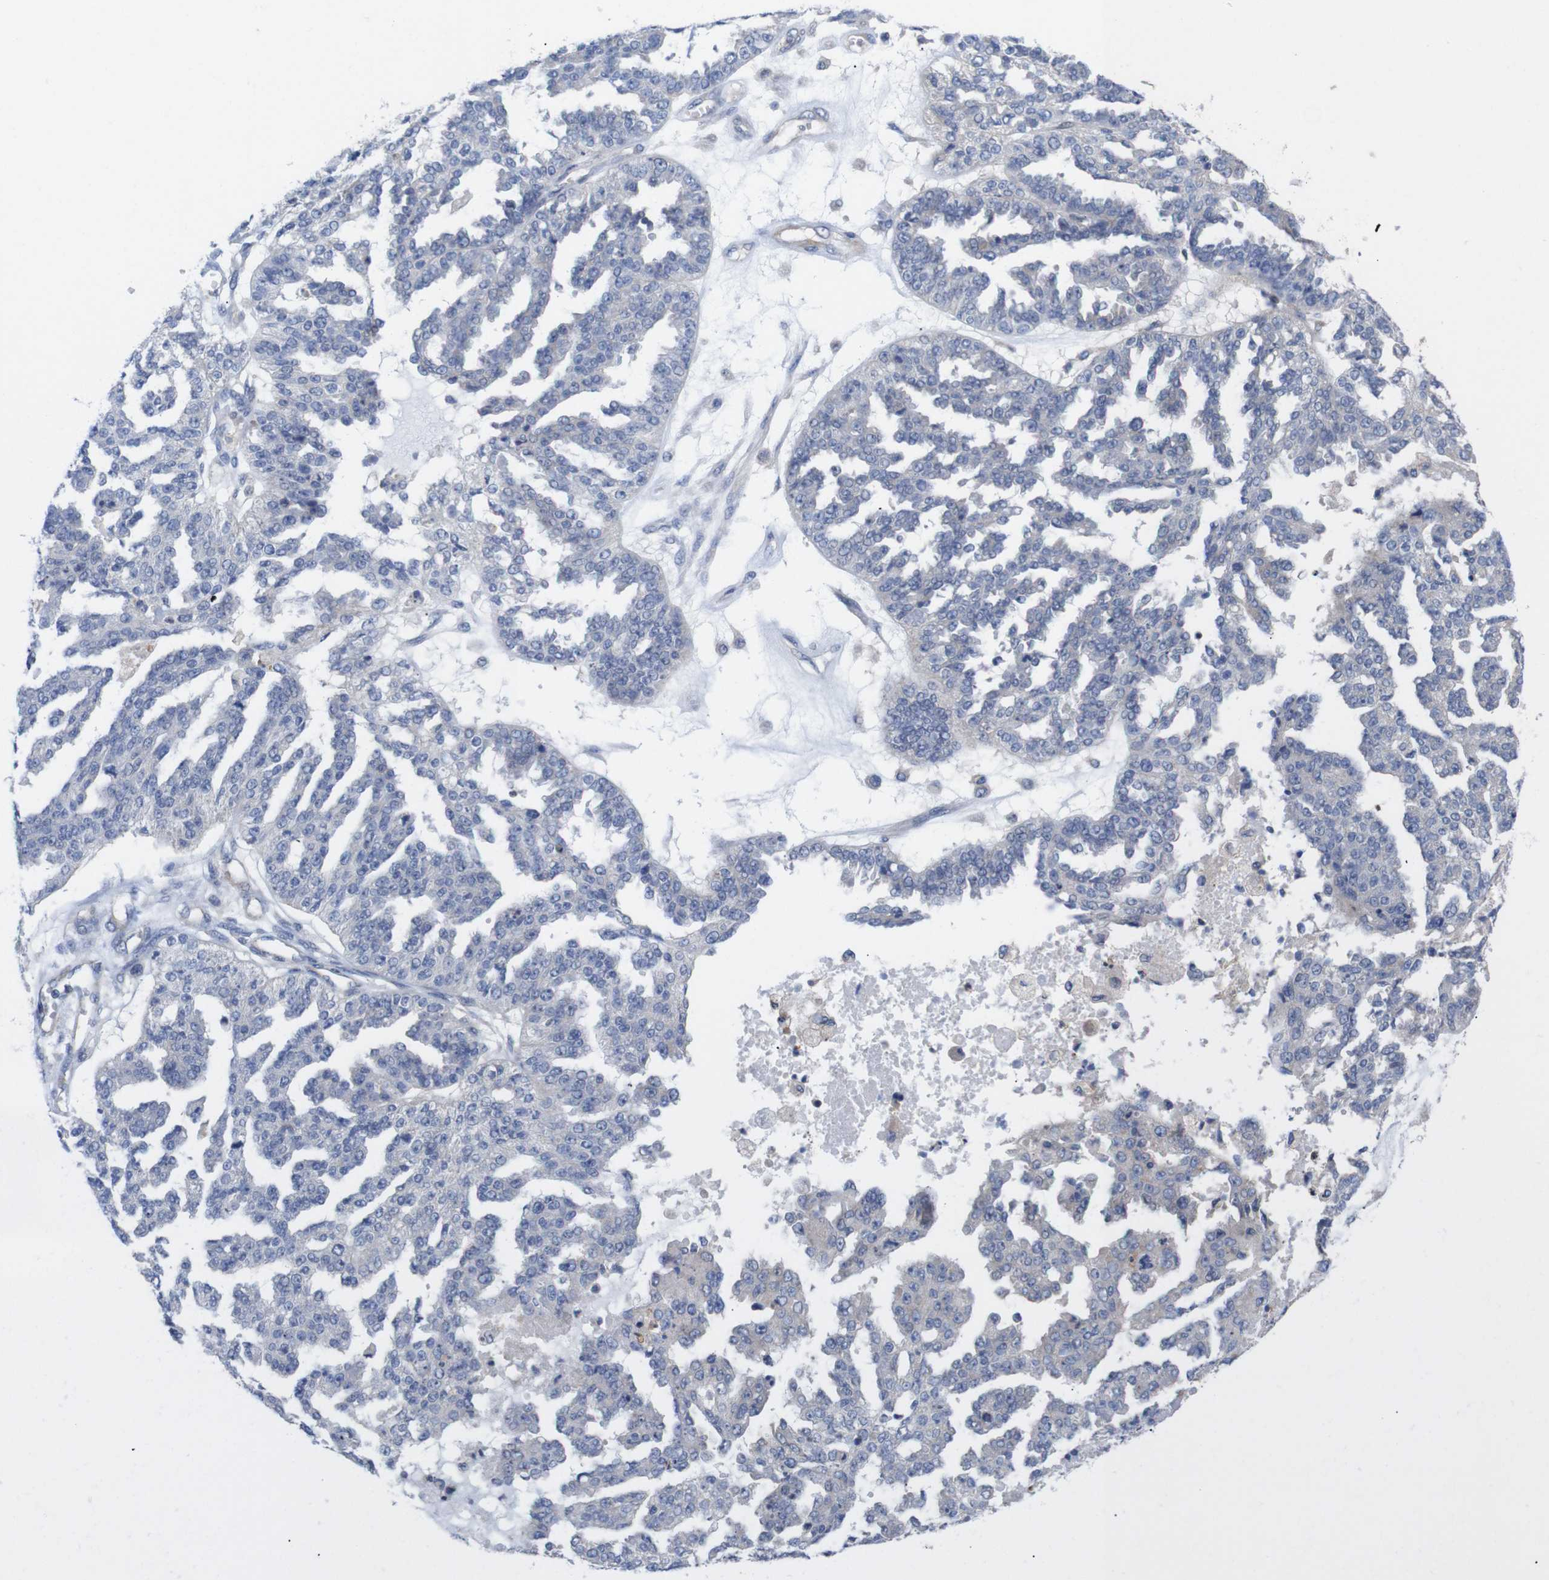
{"staining": {"intensity": "negative", "quantity": "none", "location": "none"}, "tissue": "ovarian cancer", "cell_type": "Tumor cells", "image_type": "cancer", "snomed": [{"axis": "morphology", "description": "Cystadenocarcinoma, serous, NOS"}, {"axis": "topography", "description": "Ovary"}], "caption": "This is a image of immunohistochemistry (IHC) staining of ovarian cancer (serous cystadenocarcinoma), which shows no positivity in tumor cells.", "gene": "USH1C", "patient": {"sex": "female", "age": 58}}